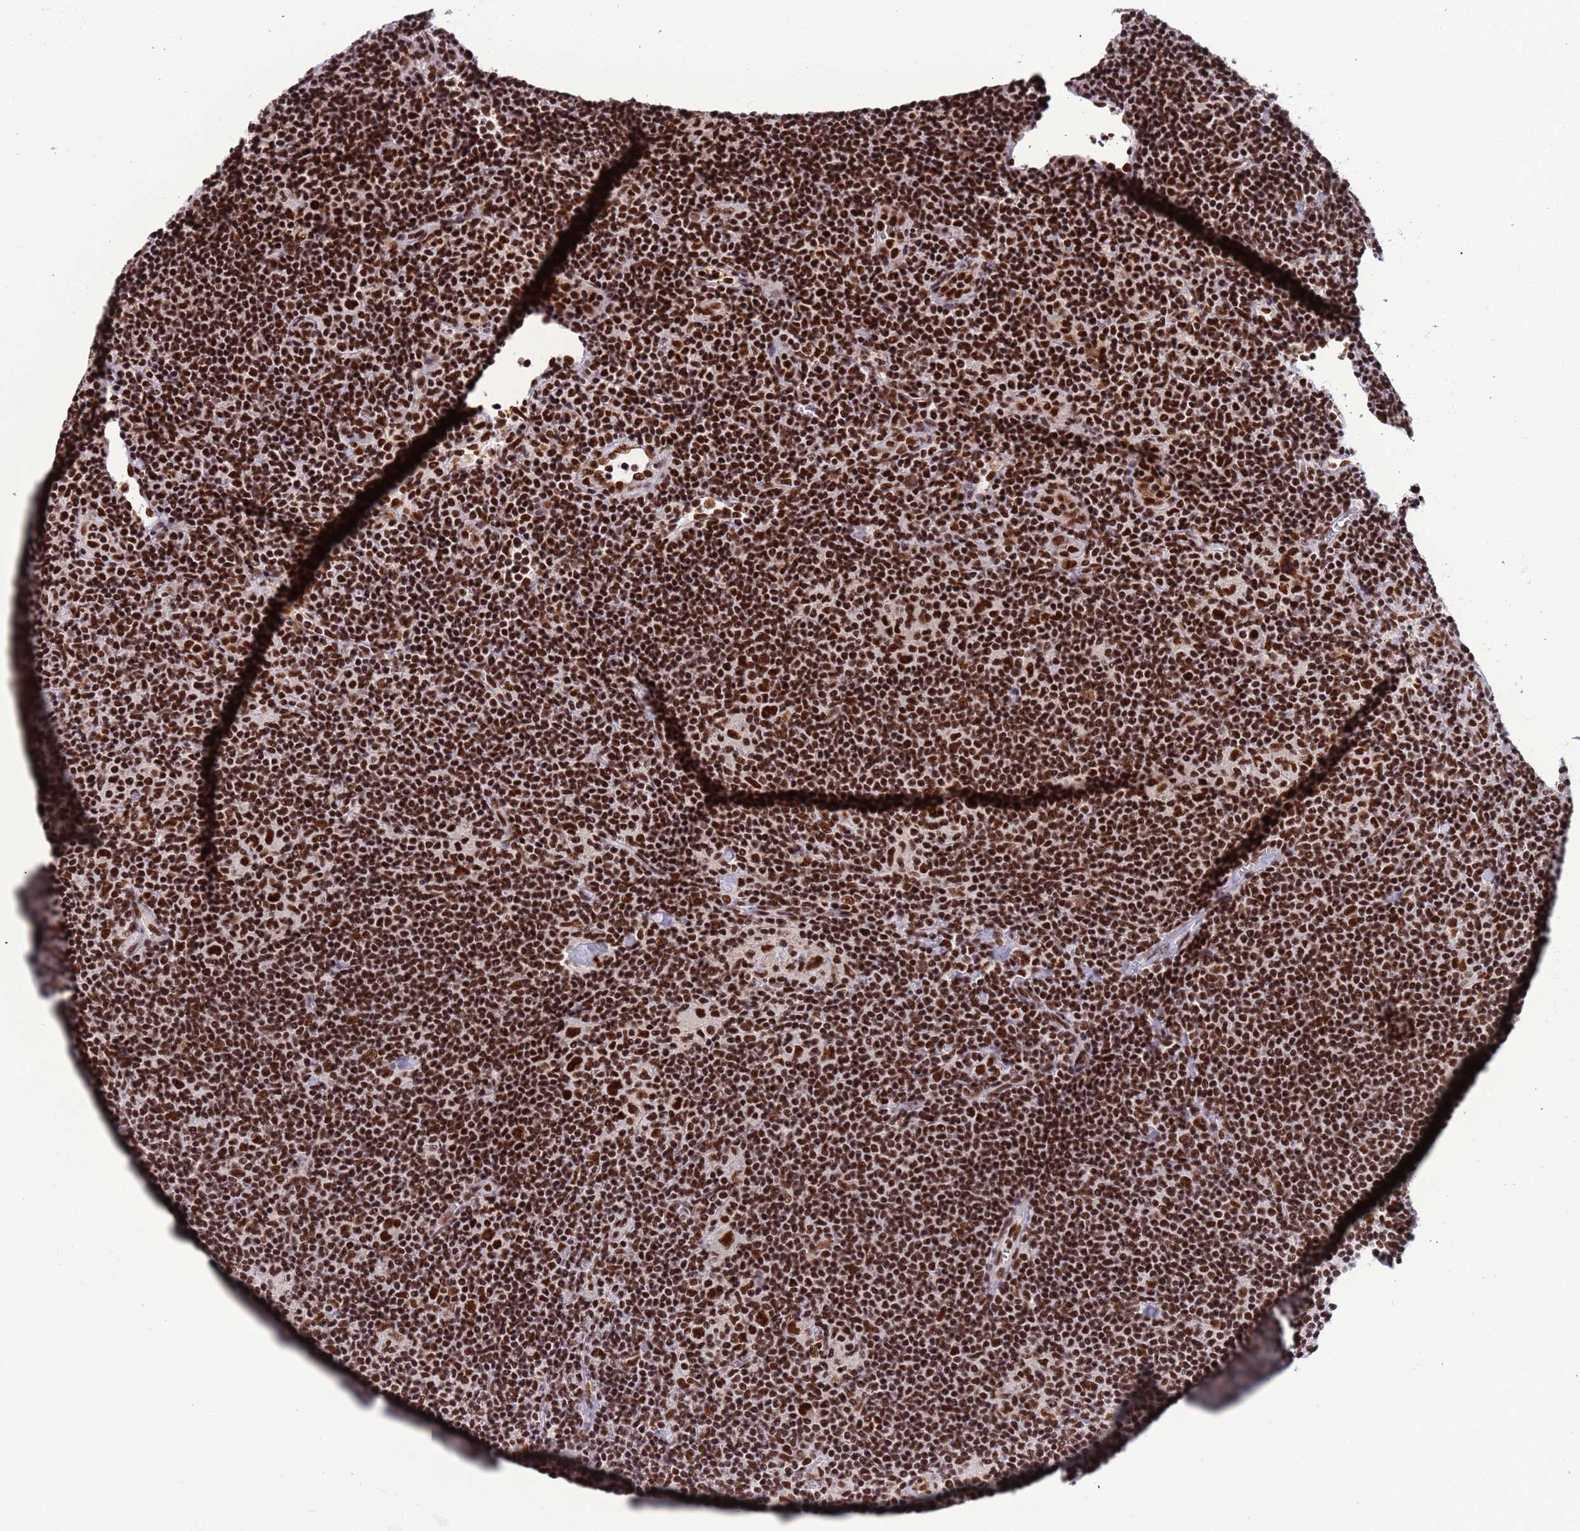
{"staining": {"intensity": "strong", "quantity": ">75%", "location": "nuclear"}, "tissue": "lymphoma", "cell_type": "Tumor cells", "image_type": "cancer", "snomed": [{"axis": "morphology", "description": "Hodgkin's disease, NOS"}, {"axis": "topography", "description": "Lymph node"}], "caption": "Immunohistochemistry (IHC) micrograph of neoplastic tissue: human Hodgkin's disease stained using immunohistochemistry (IHC) reveals high levels of strong protein expression localized specifically in the nuclear of tumor cells, appearing as a nuclear brown color.", "gene": "SRRT", "patient": {"sex": "female", "age": 57}}